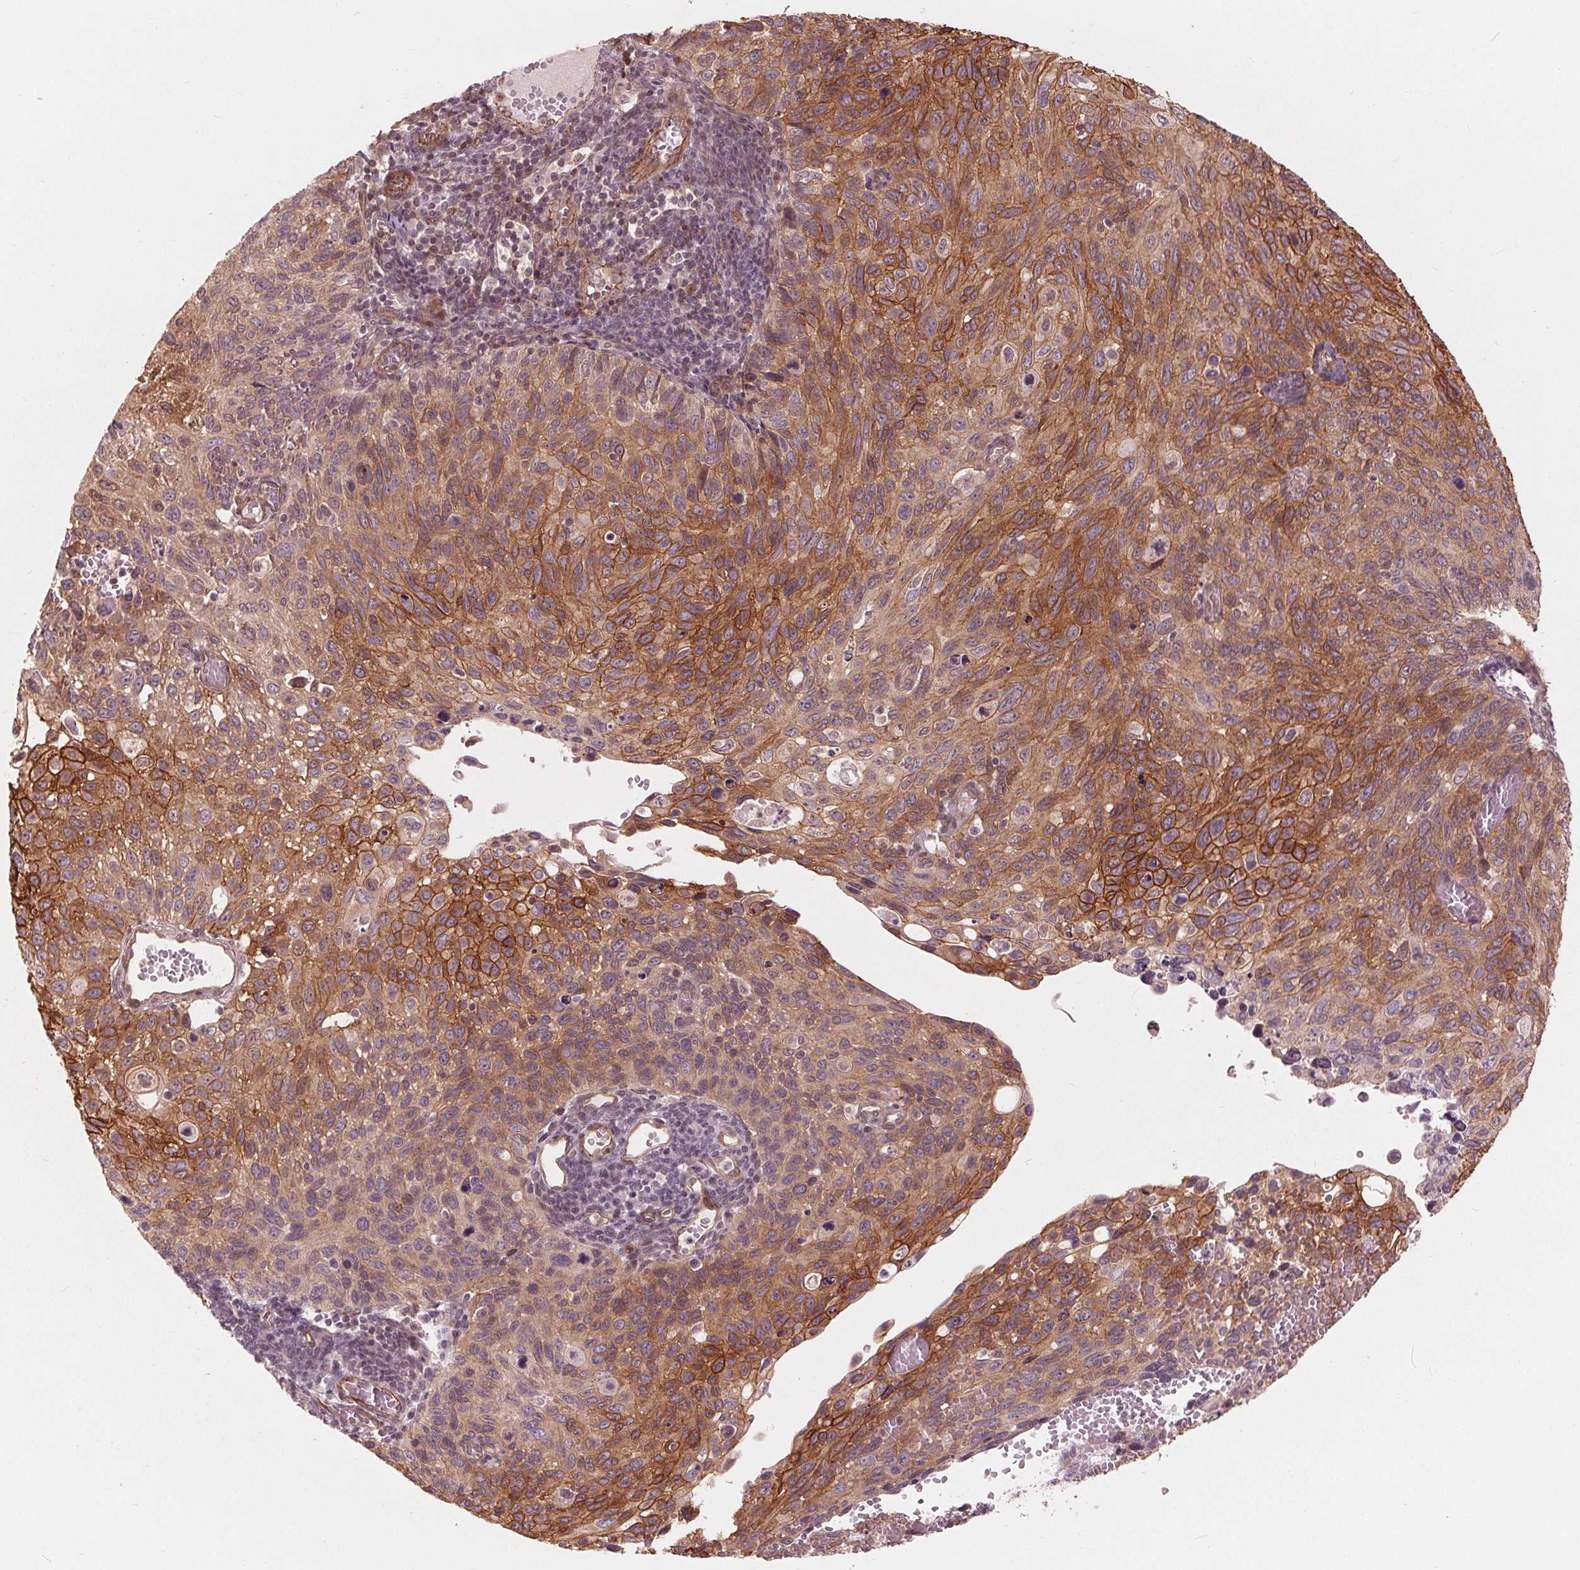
{"staining": {"intensity": "moderate", "quantity": ">75%", "location": "cytoplasmic/membranous"}, "tissue": "cervical cancer", "cell_type": "Tumor cells", "image_type": "cancer", "snomed": [{"axis": "morphology", "description": "Squamous cell carcinoma, NOS"}, {"axis": "topography", "description": "Cervix"}], "caption": "Immunohistochemistry micrograph of human cervical cancer (squamous cell carcinoma) stained for a protein (brown), which demonstrates medium levels of moderate cytoplasmic/membranous positivity in approximately >75% of tumor cells.", "gene": "TXNIP", "patient": {"sex": "female", "age": 70}}